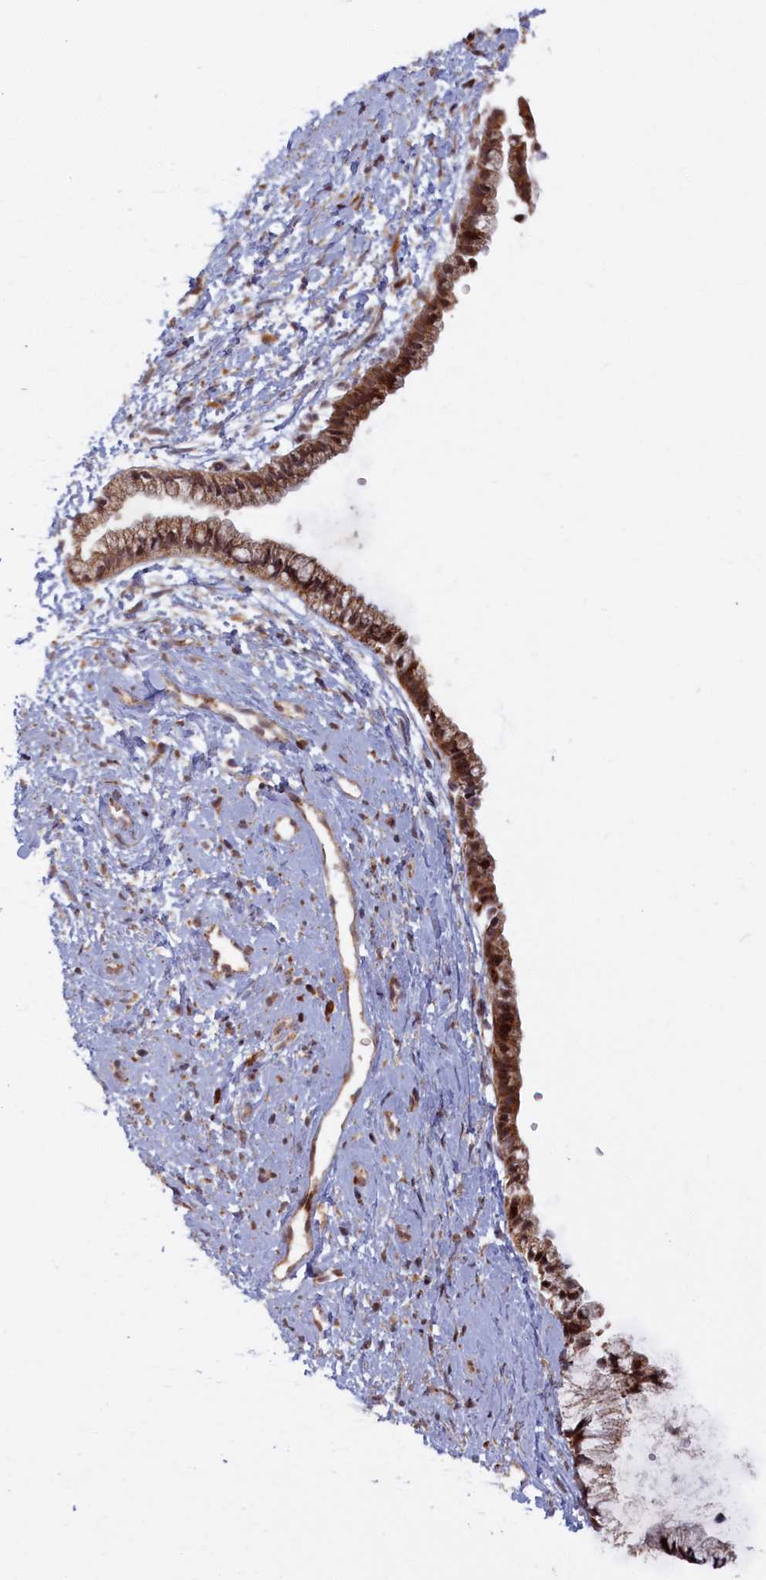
{"staining": {"intensity": "moderate", "quantity": ">75%", "location": "cytoplasmic/membranous,nuclear"}, "tissue": "cervix", "cell_type": "Glandular cells", "image_type": "normal", "snomed": [{"axis": "morphology", "description": "Normal tissue, NOS"}, {"axis": "topography", "description": "Cervix"}], "caption": "An immunohistochemistry micrograph of unremarkable tissue is shown. Protein staining in brown labels moderate cytoplasmic/membranous,nuclear positivity in cervix within glandular cells. The staining was performed using DAB, with brown indicating positive protein expression. Nuclei are stained blue with hematoxylin.", "gene": "PLA2G10", "patient": {"sex": "female", "age": 57}}